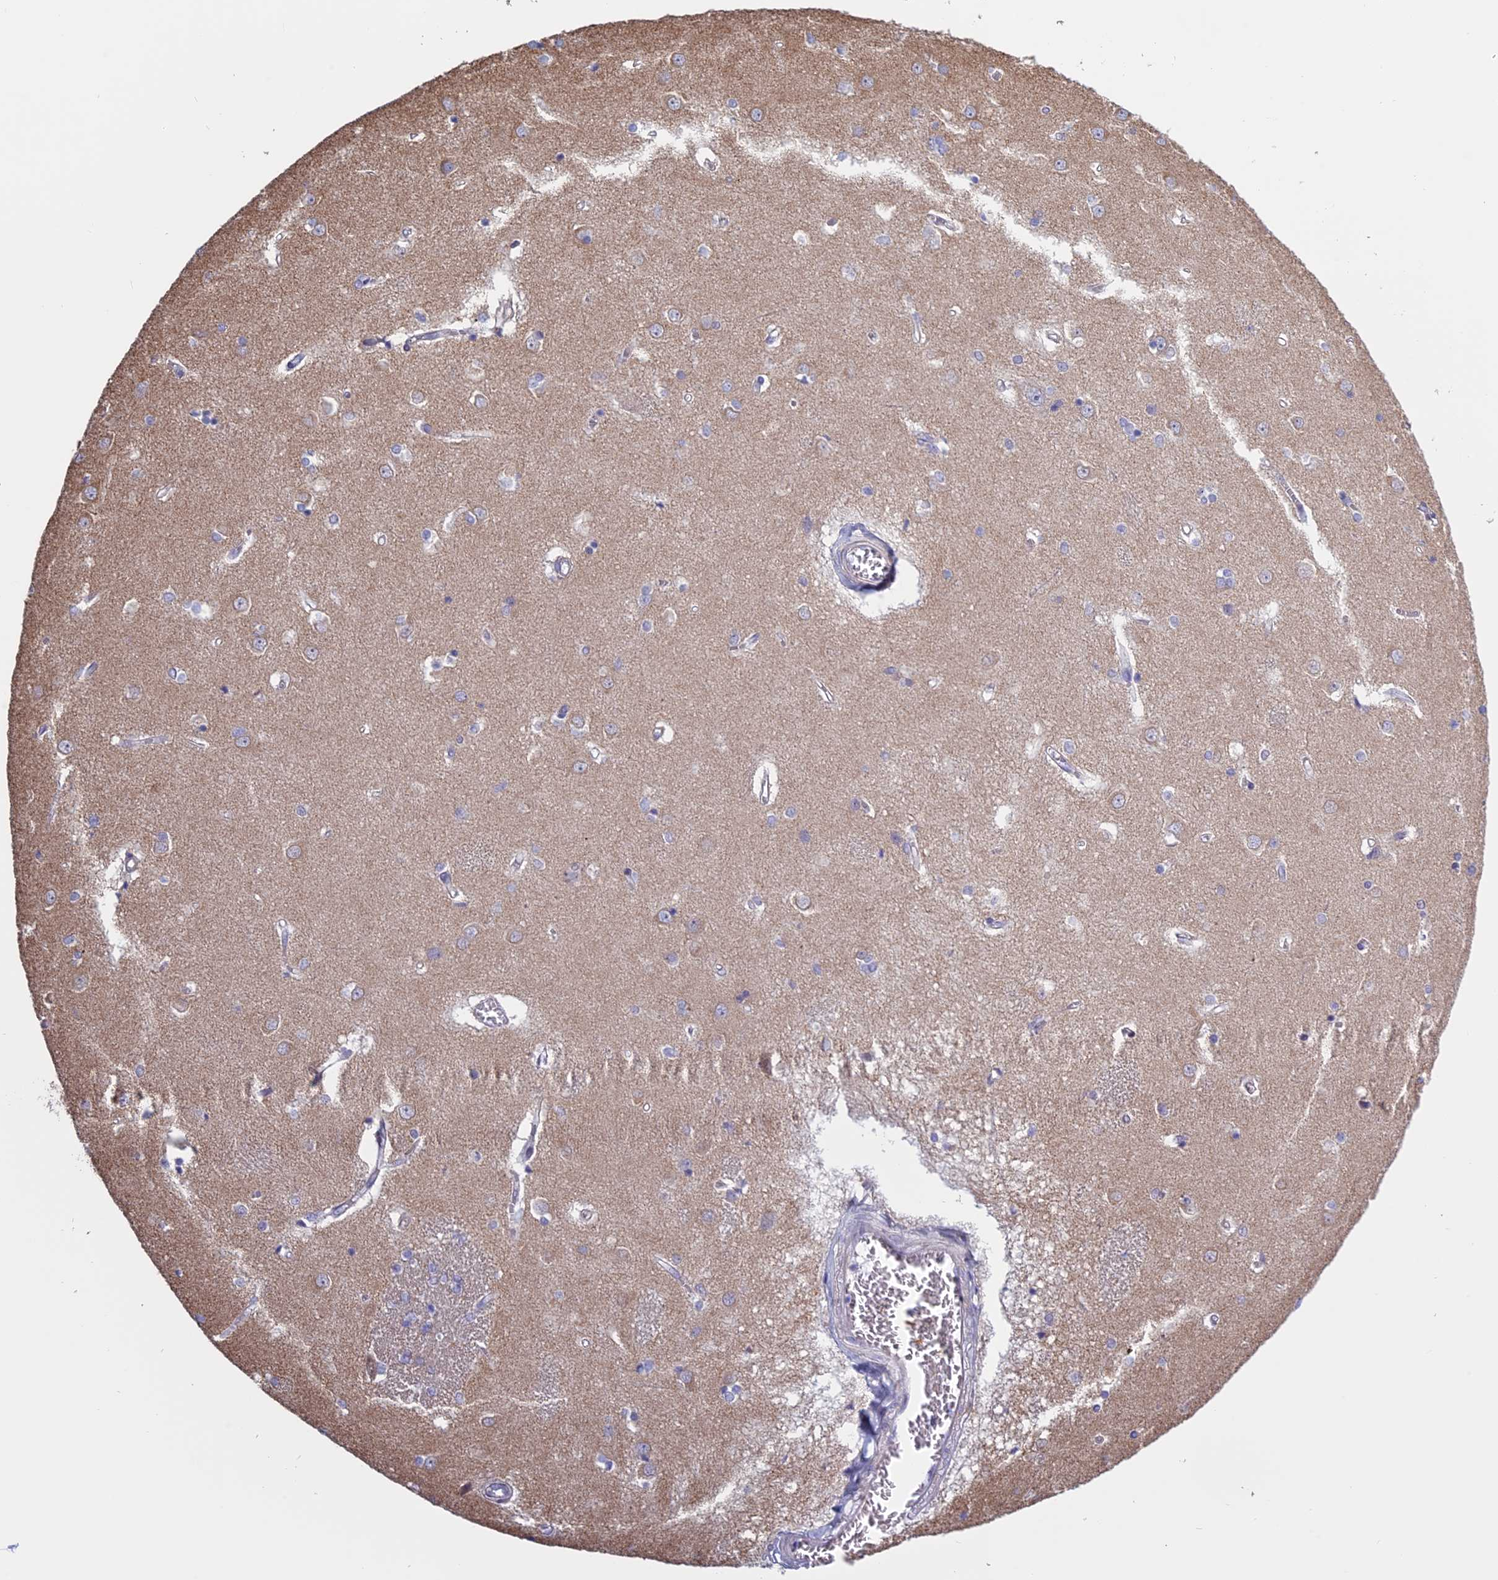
{"staining": {"intensity": "negative", "quantity": "none", "location": "none"}, "tissue": "caudate", "cell_type": "Glial cells", "image_type": "normal", "snomed": [{"axis": "morphology", "description": "Normal tissue, NOS"}, {"axis": "topography", "description": "Lateral ventricle wall"}], "caption": "The image exhibits no staining of glial cells in normal caudate.", "gene": "BCL2L10", "patient": {"sex": "male", "age": 37}}